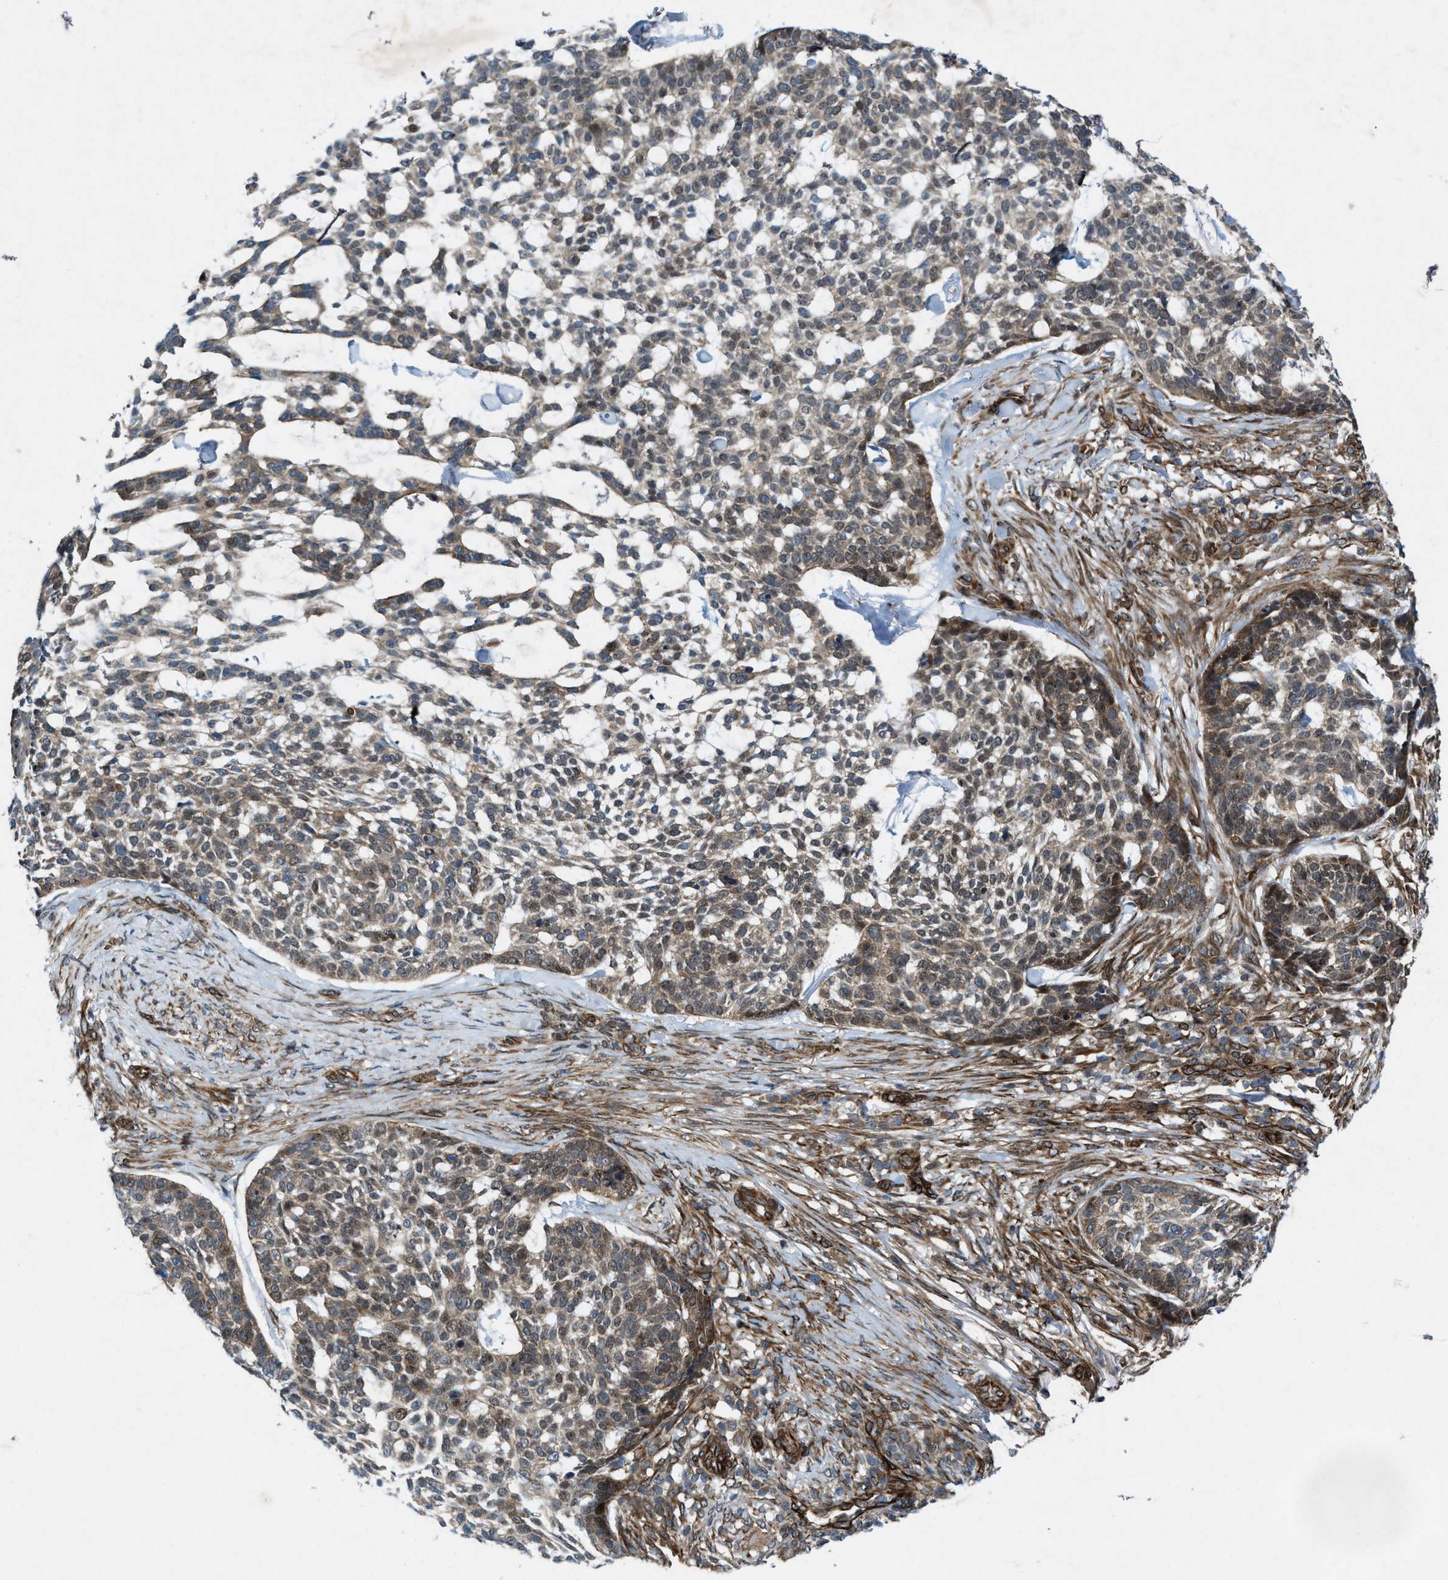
{"staining": {"intensity": "weak", "quantity": ">75%", "location": "cytoplasmic/membranous"}, "tissue": "skin cancer", "cell_type": "Tumor cells", "image_type": "cancer", "snomed": [{"axis": "morphology", "description": "Basal cell carcinoma"}, {"axis": "topography", "description": "Skin"}], "caption": "Protein analysis of skin cancer (basal cell carcinoma) tissue exhibits weak cytoplasmic/membranous expression in about >75% of tumor cells.", "gene": "URGCP", "patient": {"sex": "female", "age": 64}}